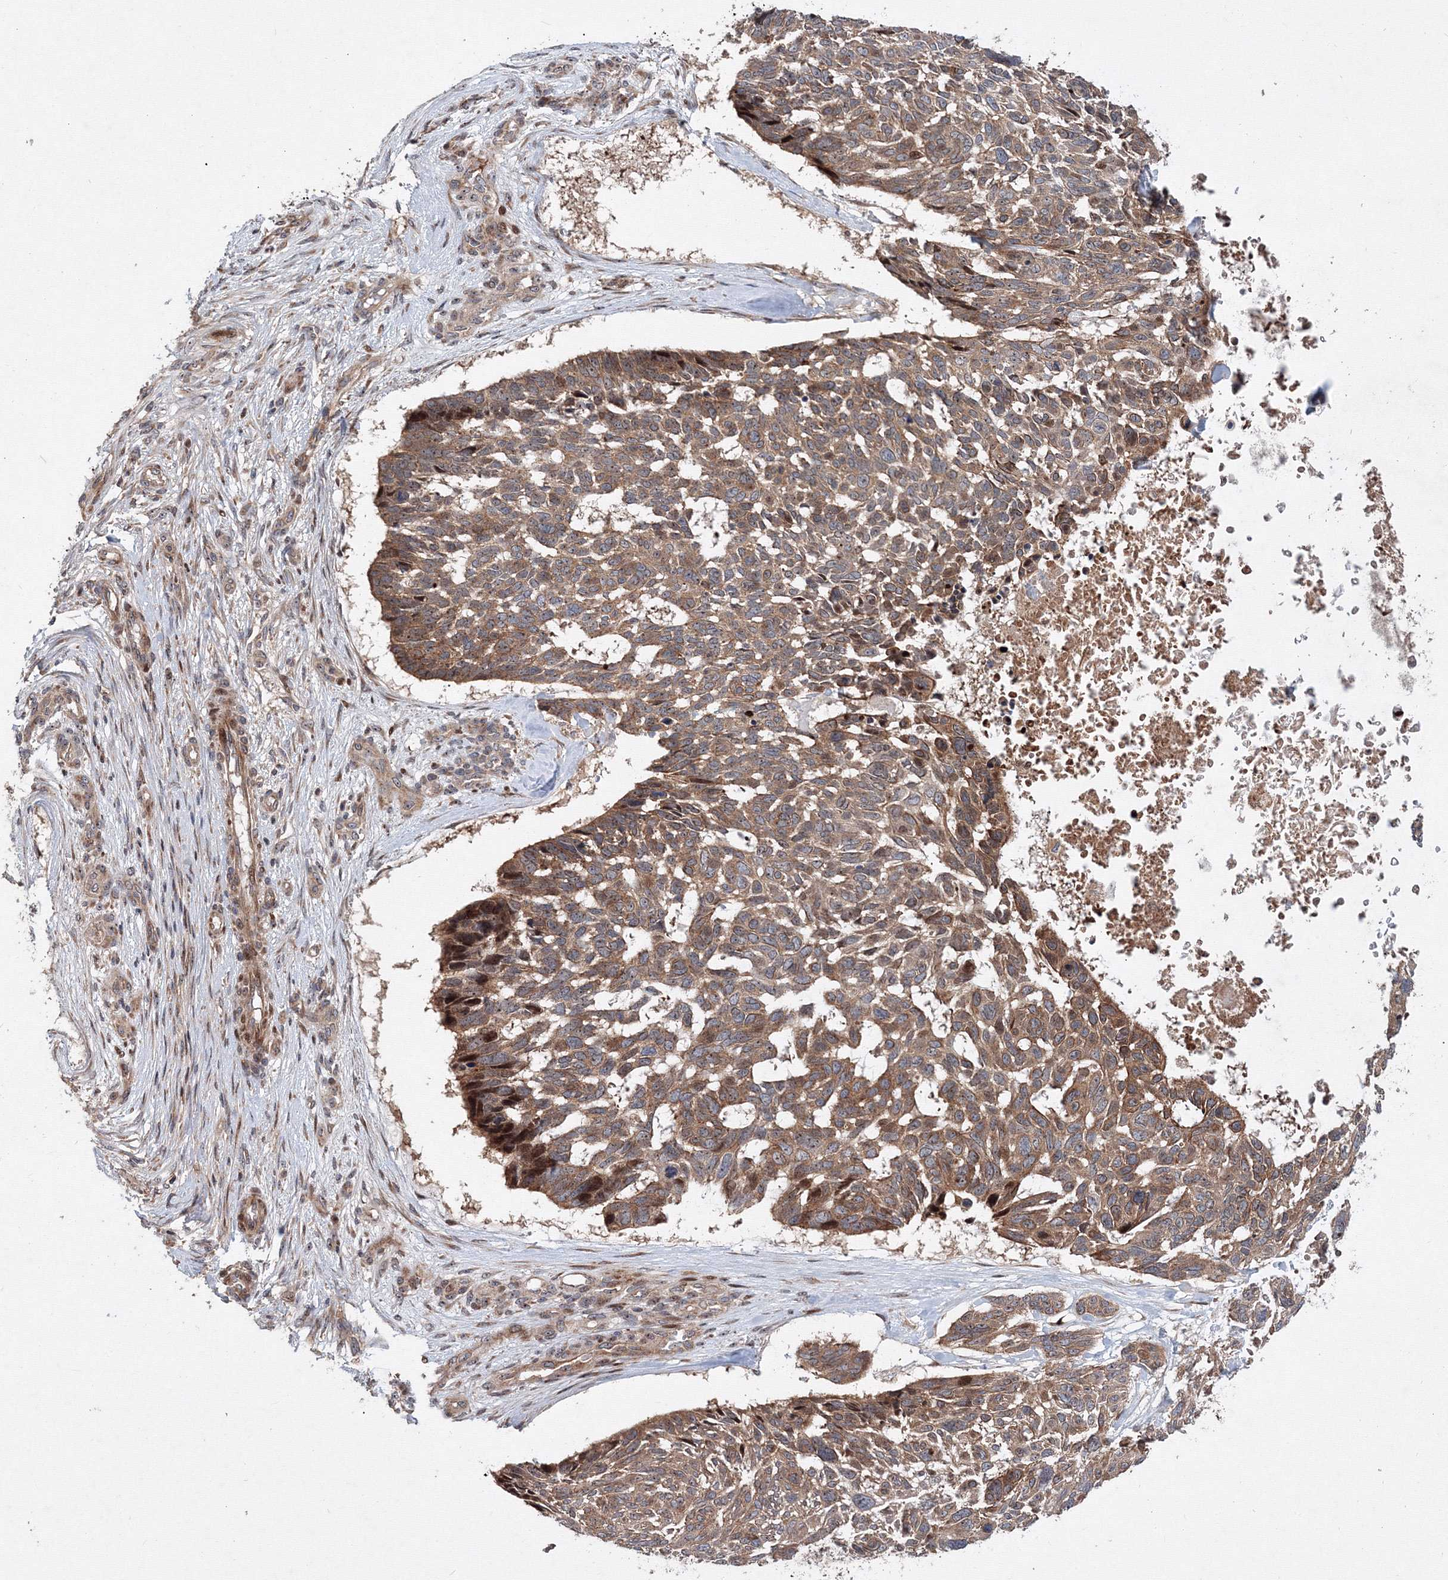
{"staining": {"intensity": "moderate", "quantity": ">75%", "location": "cytoplasmic/membranous"}, "tissue": "skin cancer", "cell_type": "Tumor cells", "image_type": "cancer", "snomed": [{"axis": "morphology", "description": "Basal cell carcinoma"}, {"axis": "topography", "description": "Skin"}], "caption": "Immunohistochemical staining of basal cell carcinoma (skin) reveals moderate cytoplasmic/membranous protein staining in approximately >75% of tumor cells.", "gene": "ANKAR", "patient": {"sex": "male", "age": 88}}